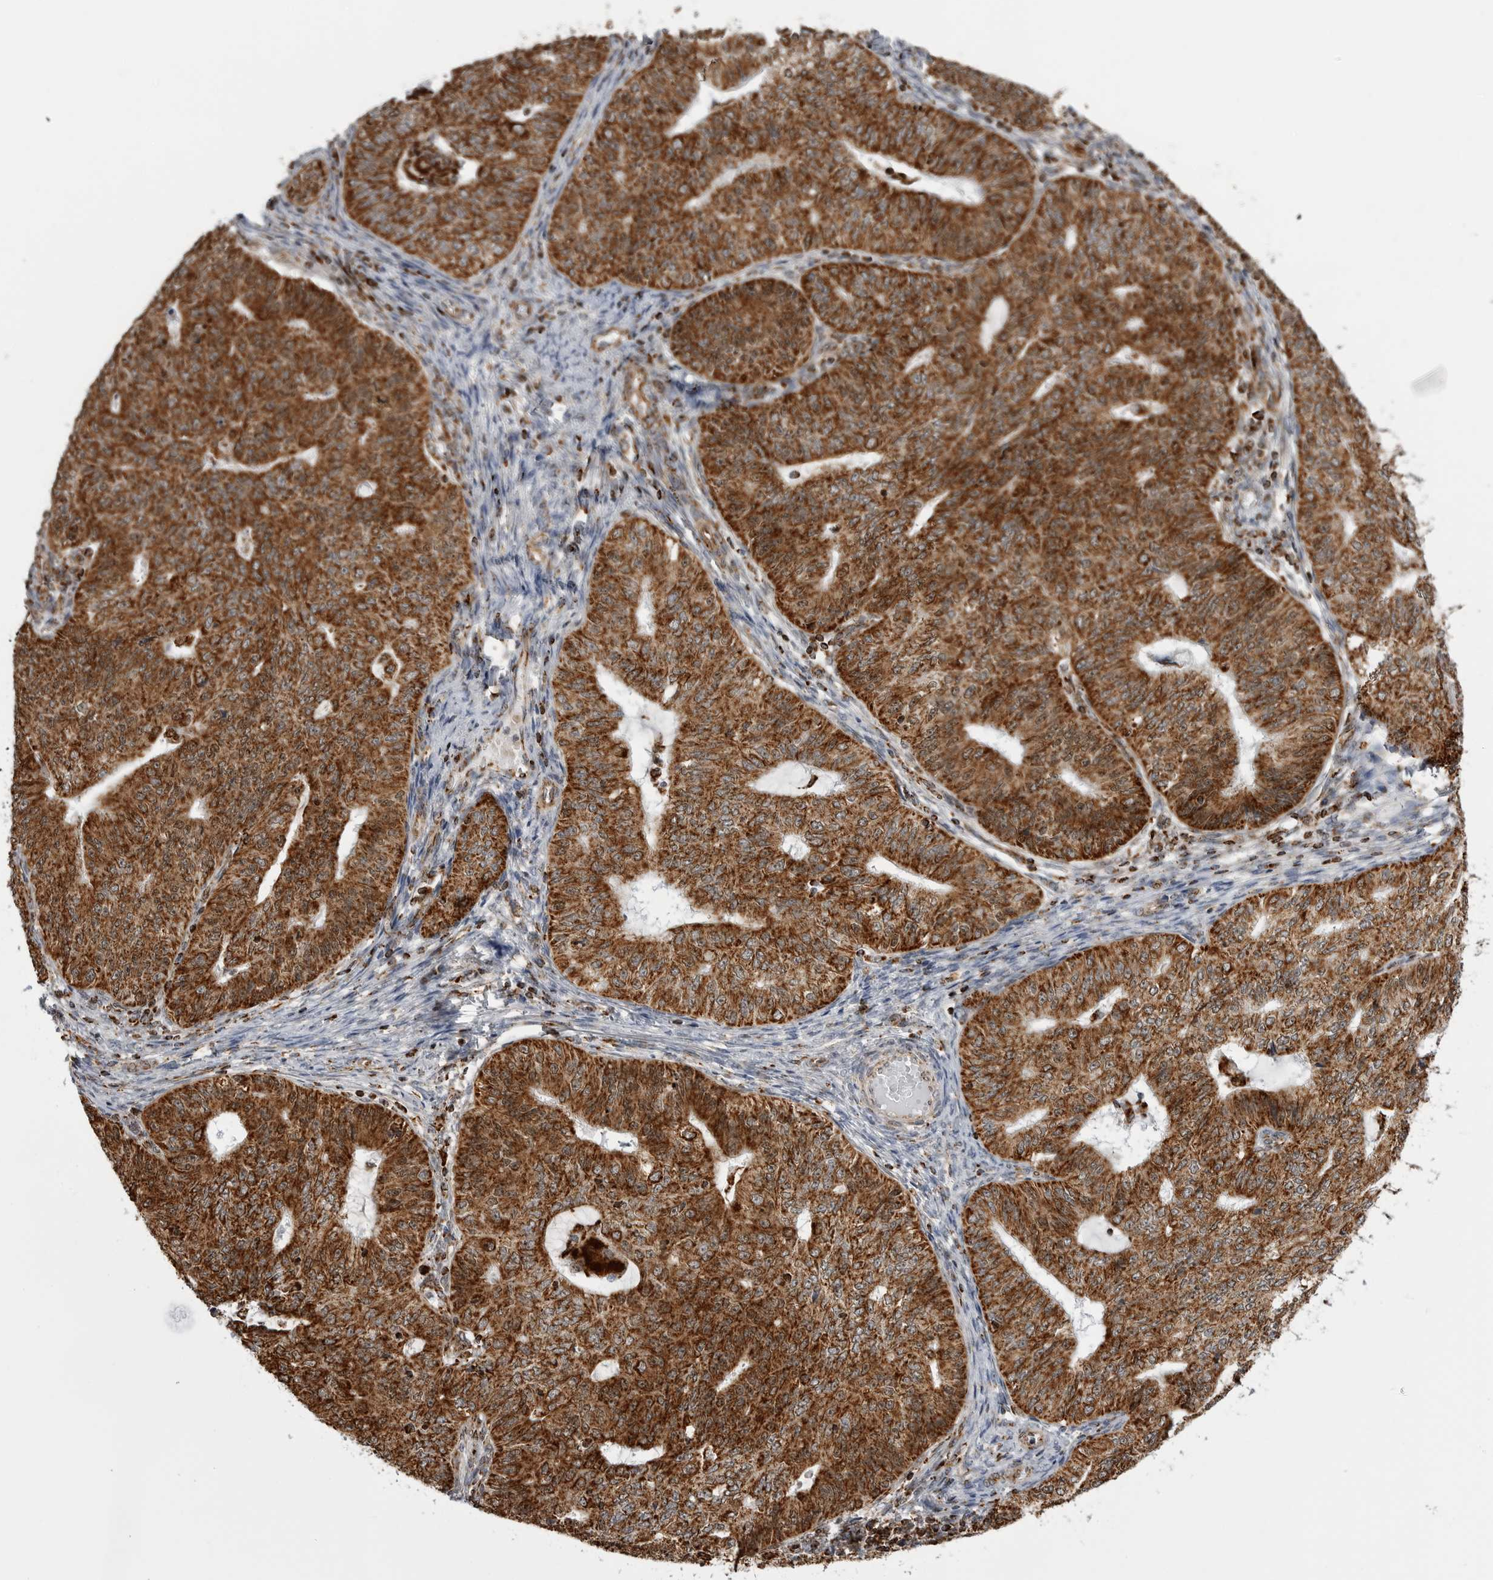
{"staining": {"intensity": "strong", "quantity": ">75%", "location": "cytoplasmic/membranous"}, "tissue": "endometrial cancer", "cell_type": "Tumor cells", "image_type": "cancer", "snomed": [{"axis": "morphology", "description": "Adenocarcinoma, NOS"}, {"axis": "topography", "description": "Endometrium"}], "caption": "This is an image of immunohistochemistry (IHC) staining of endometrial cancer, which shows strong expression in the cytoplasmic/membranous of tumor cells.", "gene": "COX5A", "patient": {"sex": "female", "age": 32}}